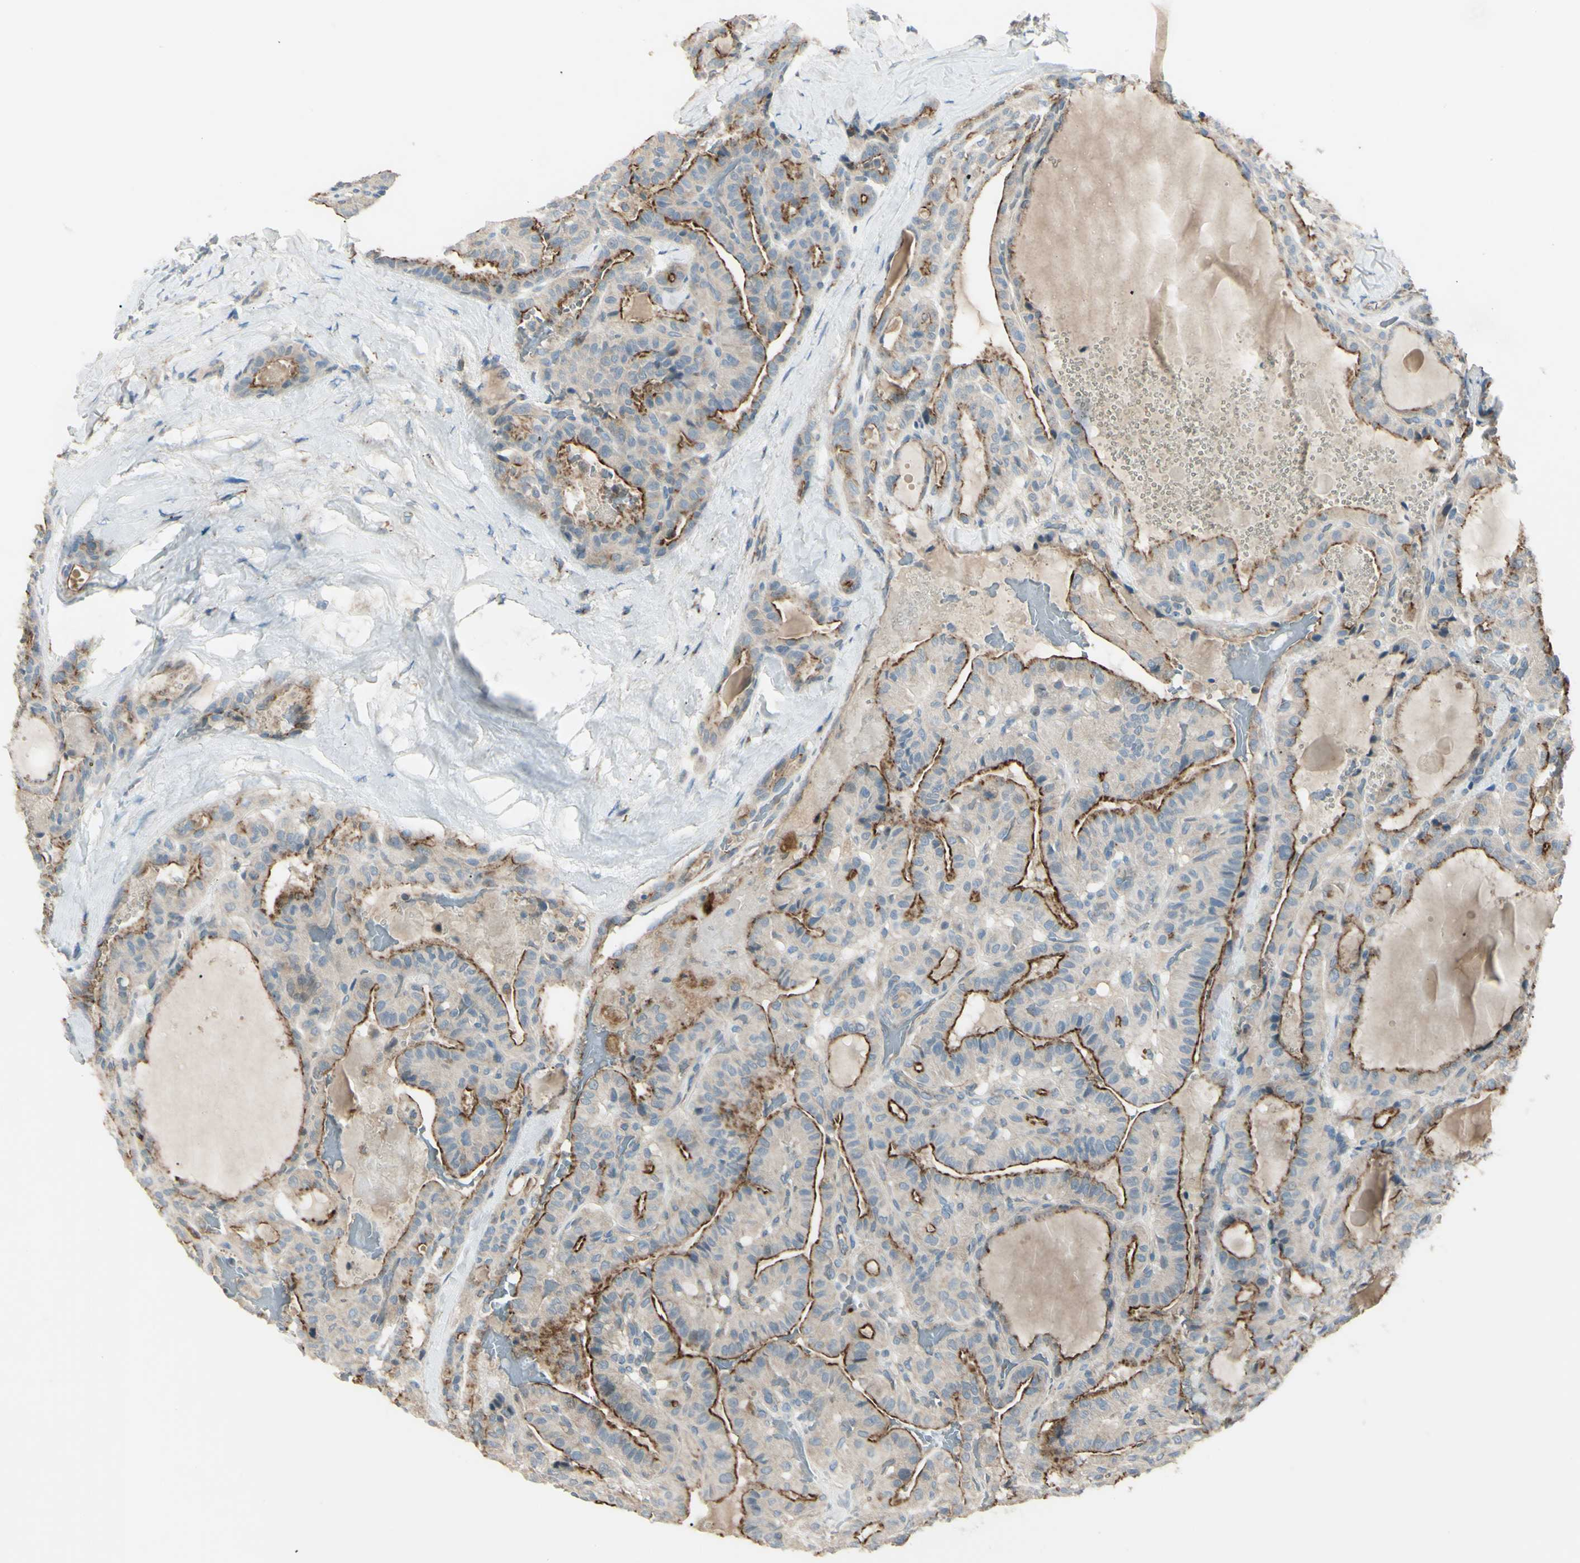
{"staining": {"intensity": "moderate", "quantity": "25%-75%", "location": "cytoplasmic/membranous"}, "tissue": "thyroid cancer", "cell_type": "Tumor cells", "image_type": "cancer", "snomed": [{"axis": "morphology", "description": "Papillary adenocarcinoma, NOS"}, {"axis": "topography", "description": "Thyroid gland"}], "caption": "Papillary adenocarcinoma (thyroid) was stained to show a protein in brown. There is medium levels of moderate cytoplasmic/membranous staining in about 25%-75% of tumor cells. (DAB (3,3'-diaminobenzidine) IHC, brown staining for protein, blue staining for nuclei).", "gene": "LMTK2", "patient": {"sex": "male", "age": 77}}